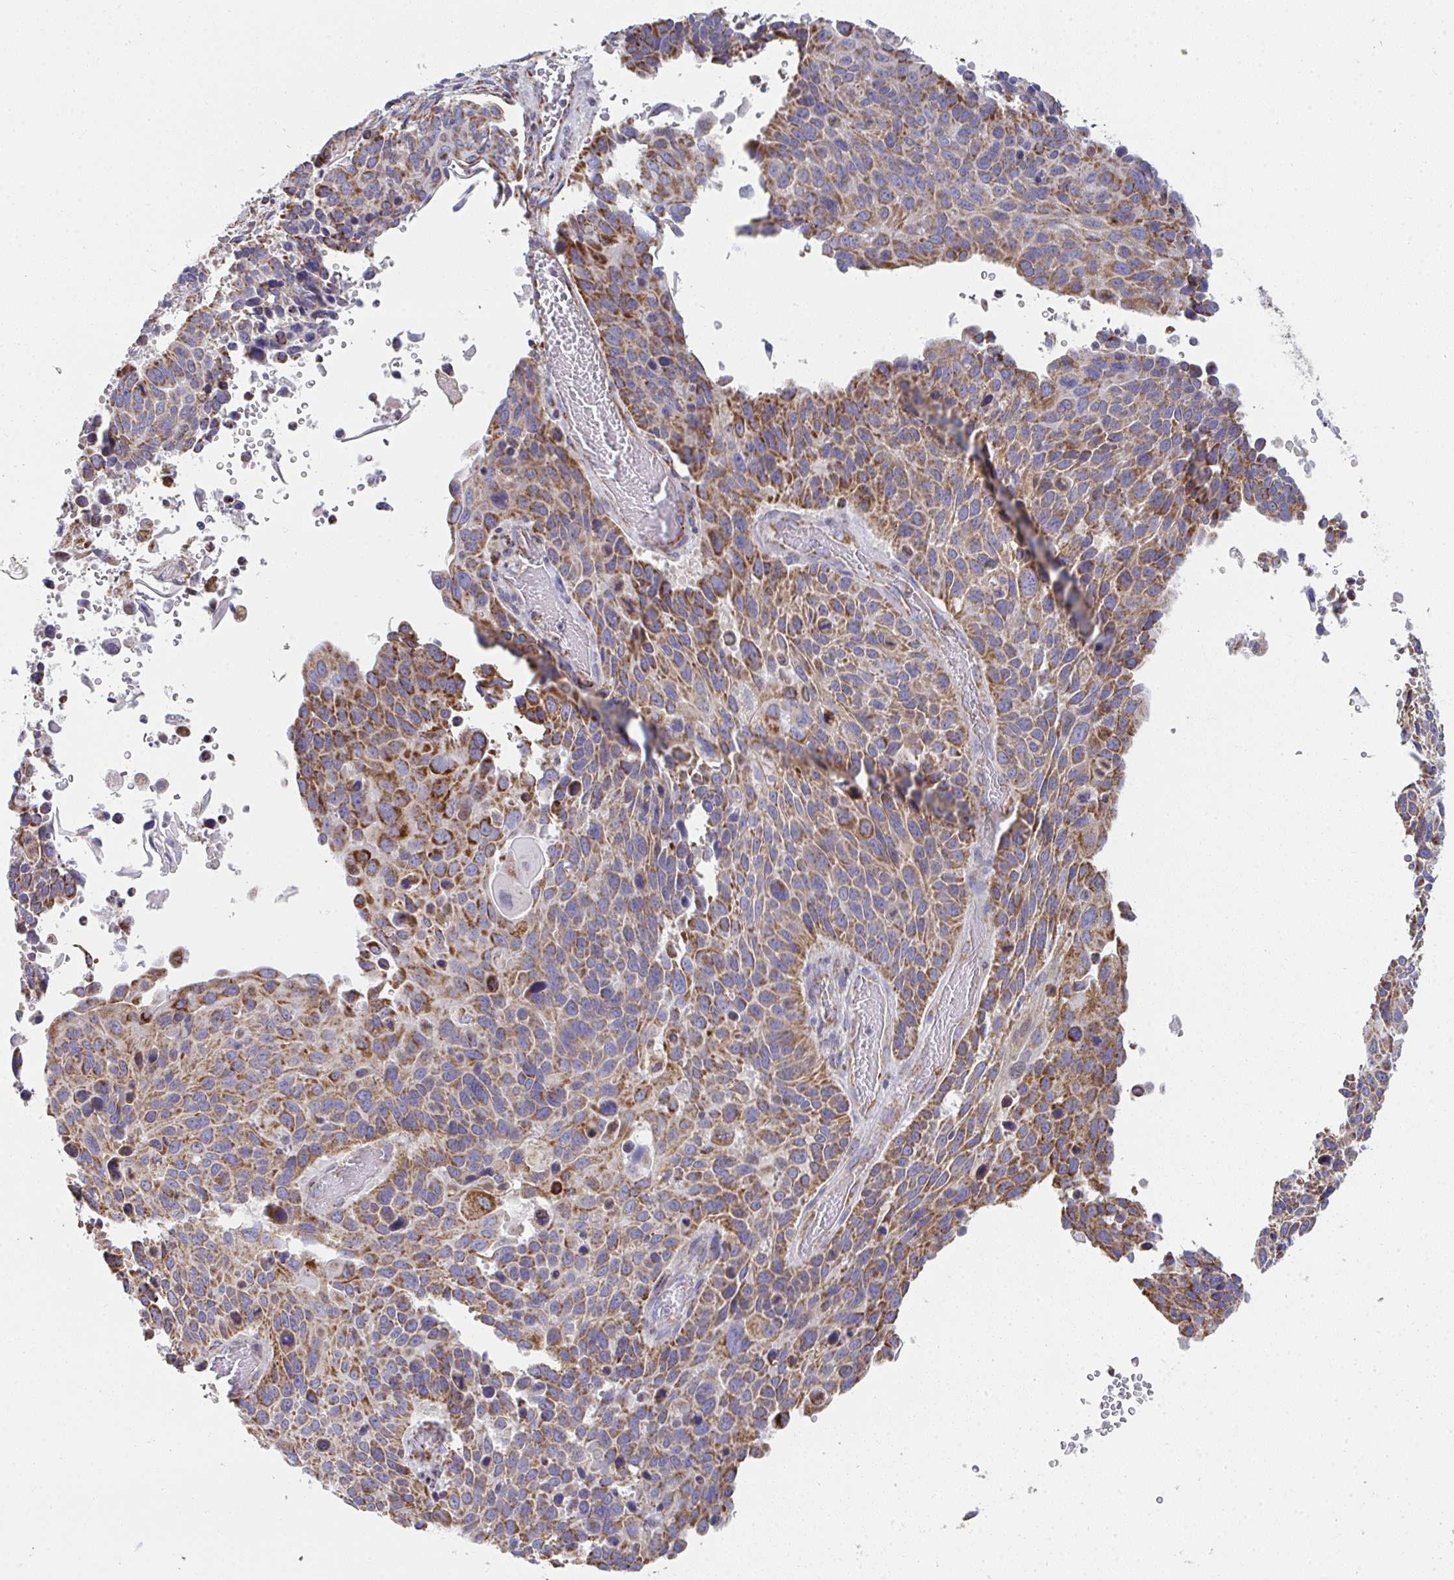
{"staining": {"intensity": "moderate", "quantity": "25%-75%", "location": "cytoplasmic/membranous"}, "tissue": "lung cancer", "cell_type": "Tumor cells", "image_type": "cancer", "snomed": [{"axis": "morphology", "description": "Squamous cell carcinoma, NOS"}, {"axis": "topography", "description": "Lung"}], "caption": "Protein staining shows moderate cytoplasmic/membranous positivity in about 25%-75% of tumor cells in lung cancer (squamous cell carcinoma).", "gene": "FAHD1", "patient": {"sex": "male", "age": 68}}